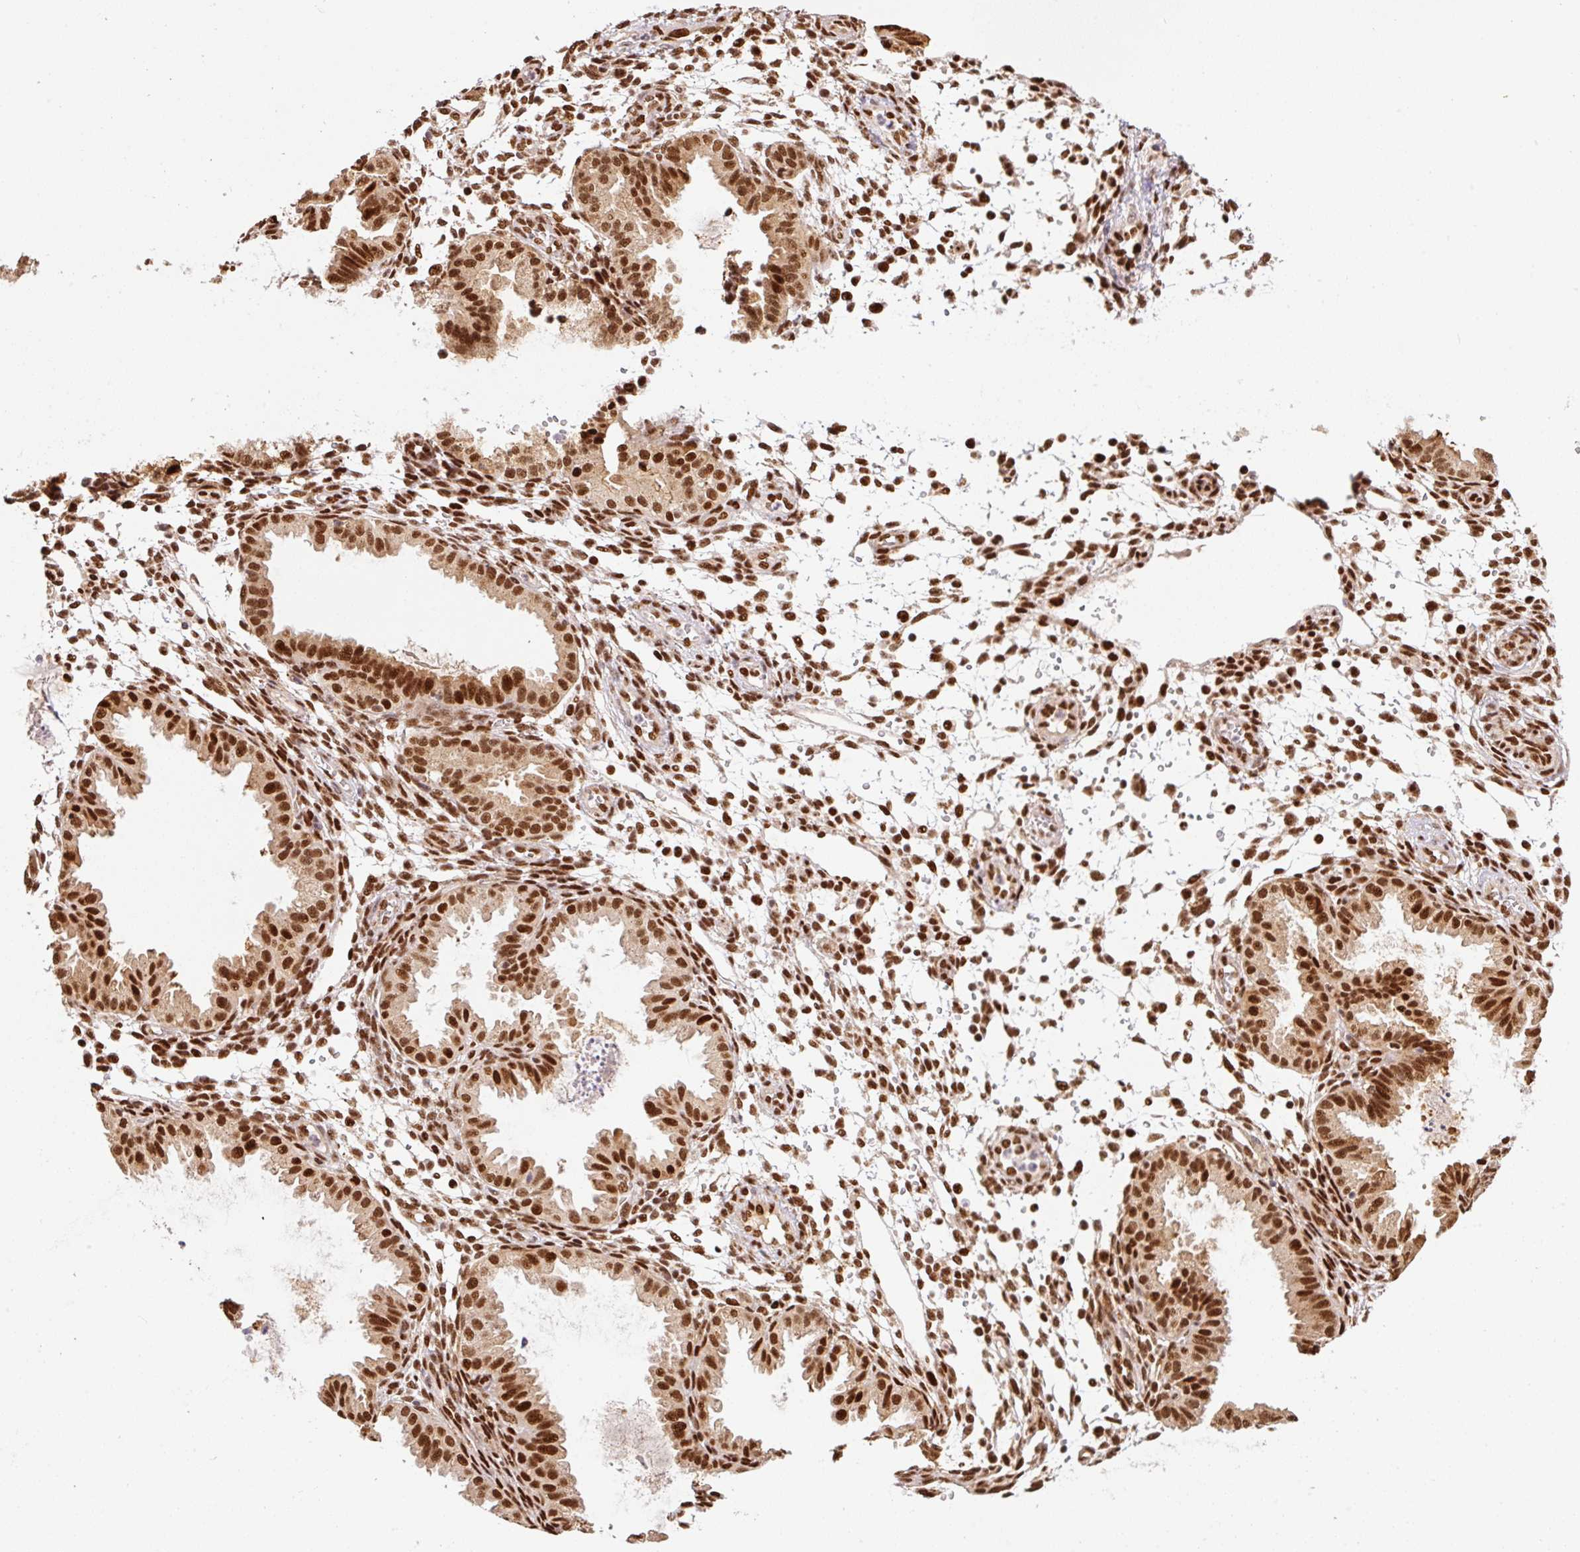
{"staining": {"intensity": "strong", "quantity": ">75%", "location": "nuclear"}, "tissue": "endometrium", "cell_type": "Cells in endometrial stroma", "image_type": "normal", "snomed": [{"axis": "morphology", "description": "Normal tissue, NOS"}, {"axis": "topography", "description": "Endometrium"}], "caption": "Protein staining displays strong nuclear positivity in about >75% of cells in endometrial stroma in benign endometrium.", "gene": "GPR139", "patient": {"sex": "female", "age": 33}}